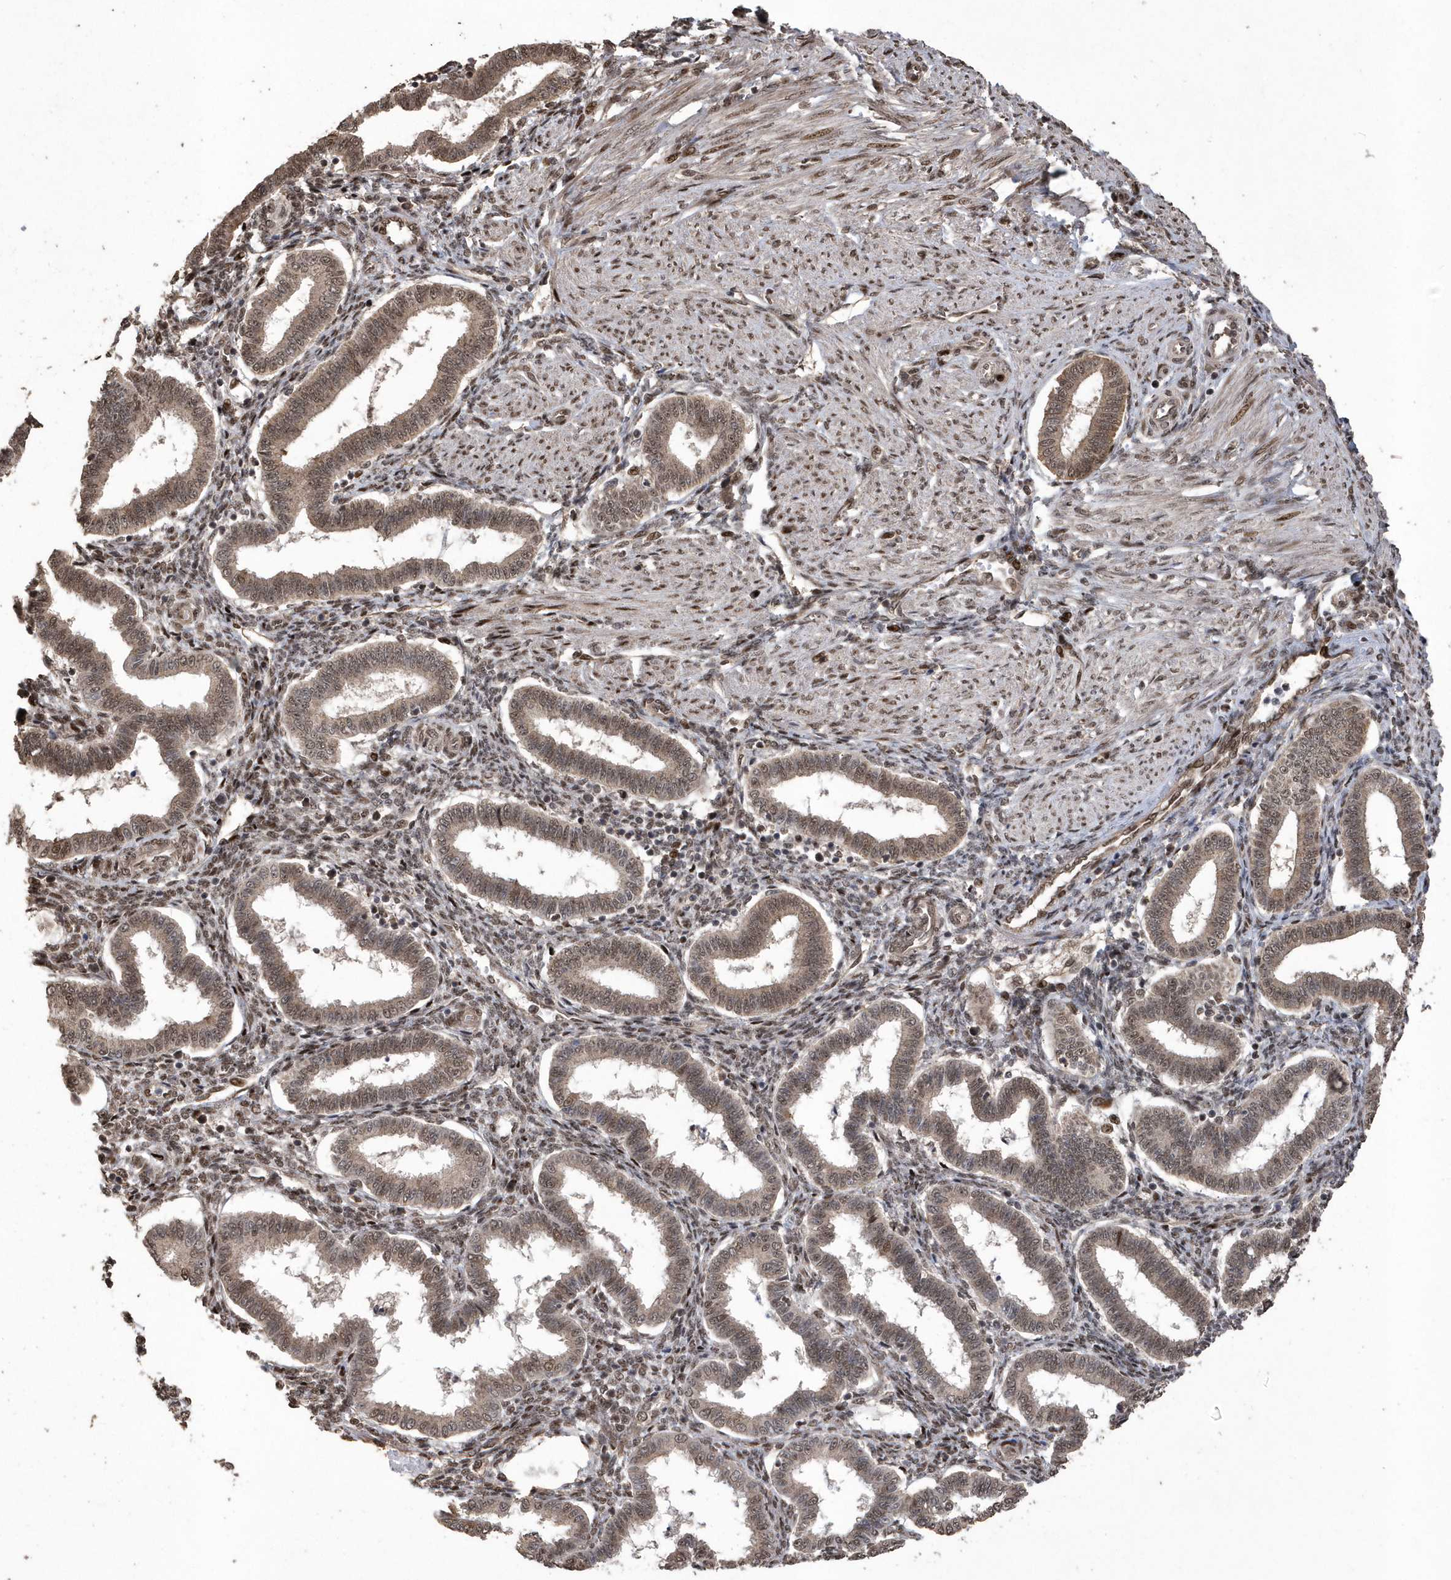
{"staining": {"intensity": "strong", "quantity": "25%-75%", "location": "nuclear"}, "tissue": "endometrium", "cell_type": "Cells in endometrial stroma", "image_type": "normal", "snomed": [{"axis": "morphology", "description": "Normal tissue, NOS"}, {"axis": "topography", "description": "Endometrium"}], "caption": "Brown immunohistochemical staining in unremarkable endometrium exhibits strong nuclear staining in approximately 25%-75% of cells in endometrial stroma.", "gene": "INTS12", "patient": {"sex": "female", "age": 24}}